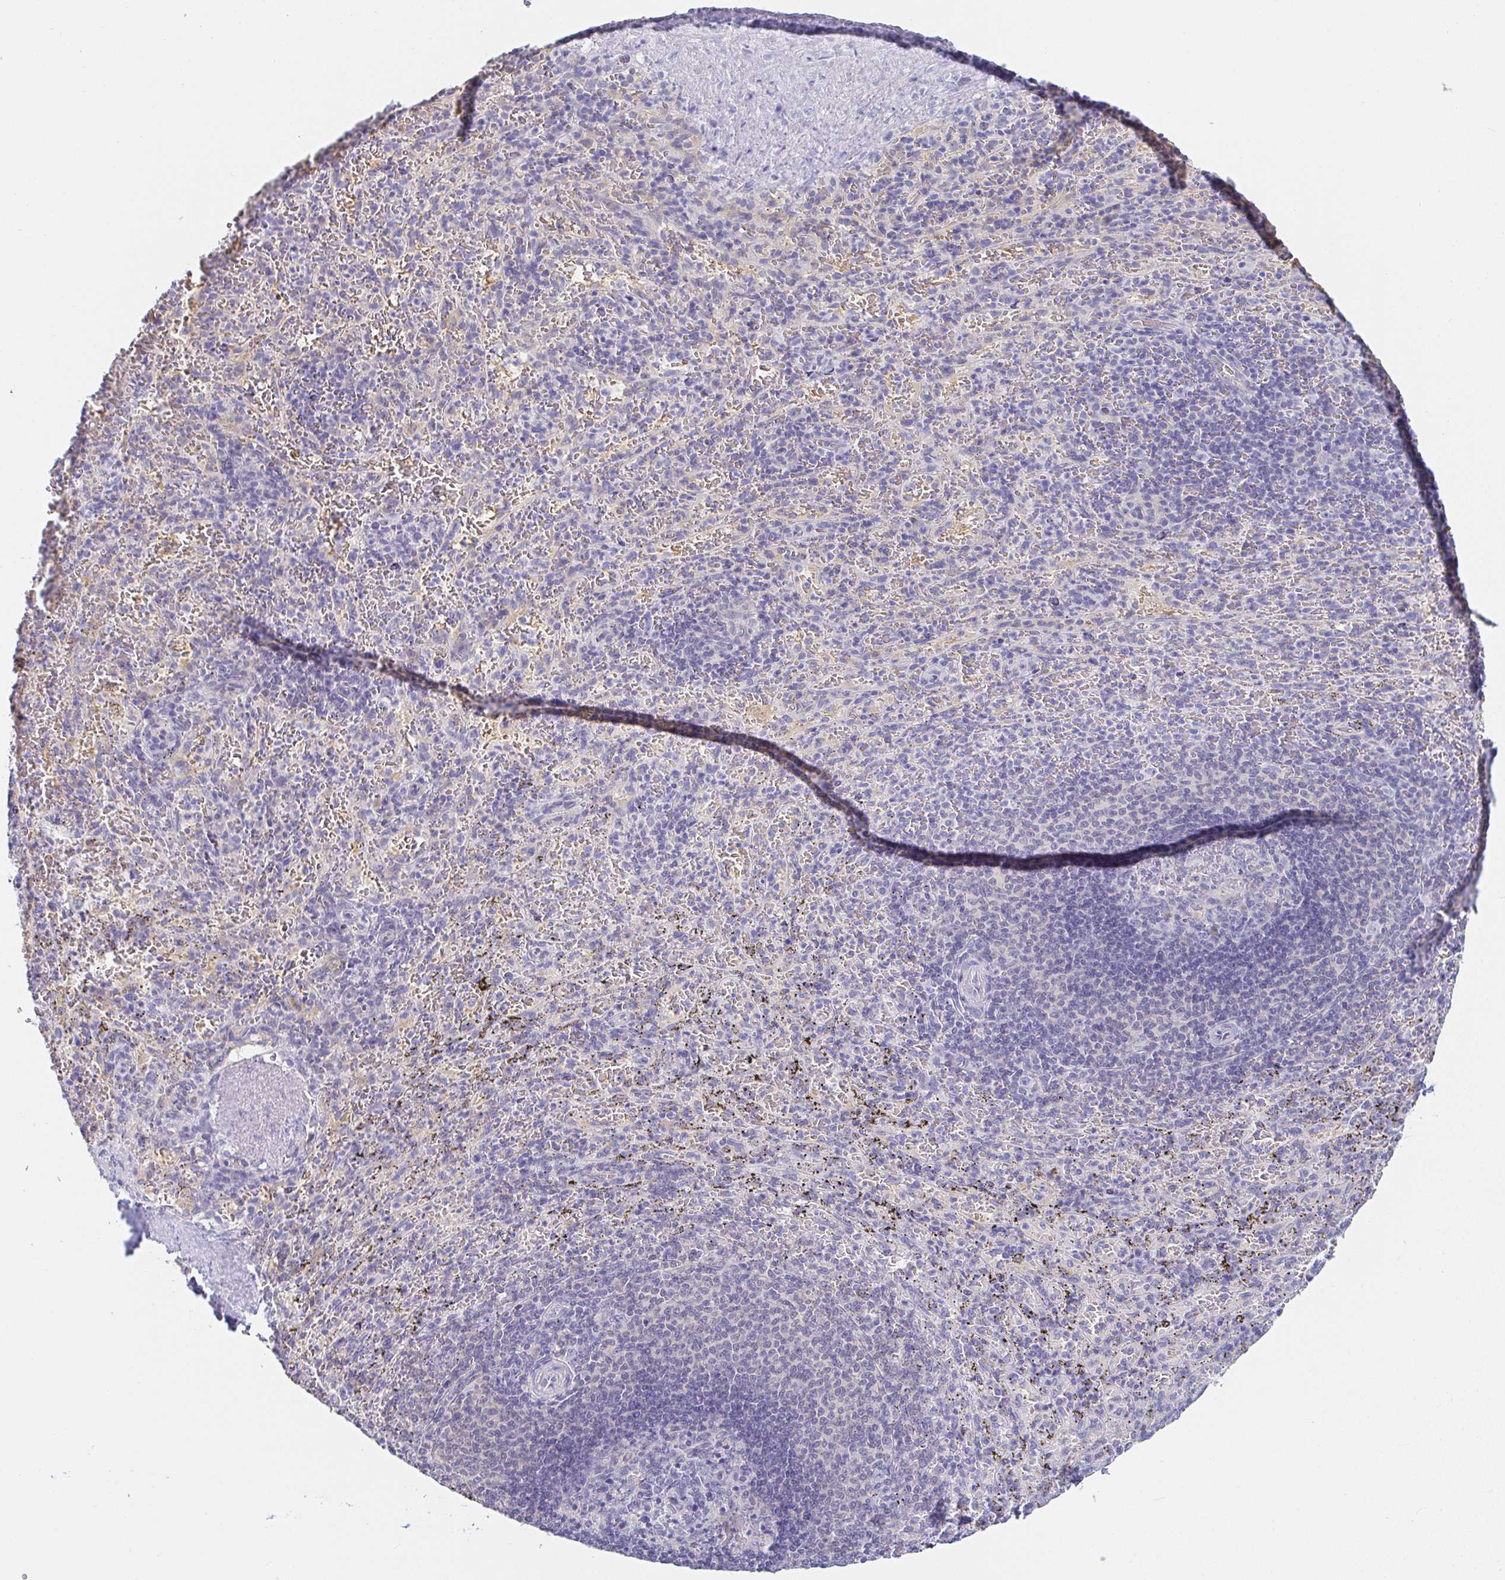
{"staining": {"intensity": "negative", "quantity": "none", "location": "none"}, "tissue": "spleen", "cell_type": "Cells in red pulp", "image_type": "normal", "snomed": [{"axis": "morphology", "description": "Normal tissue, NOS"}, {"axis": "topography", "description": "Spleen"}], "caption": "High power microscopy image of an IHC histopathology image of benign spleen, revealing no significant staining in cells in red pulp.", "gene": "PDE6B", "patient": {"sex": "male", "age": 57}}